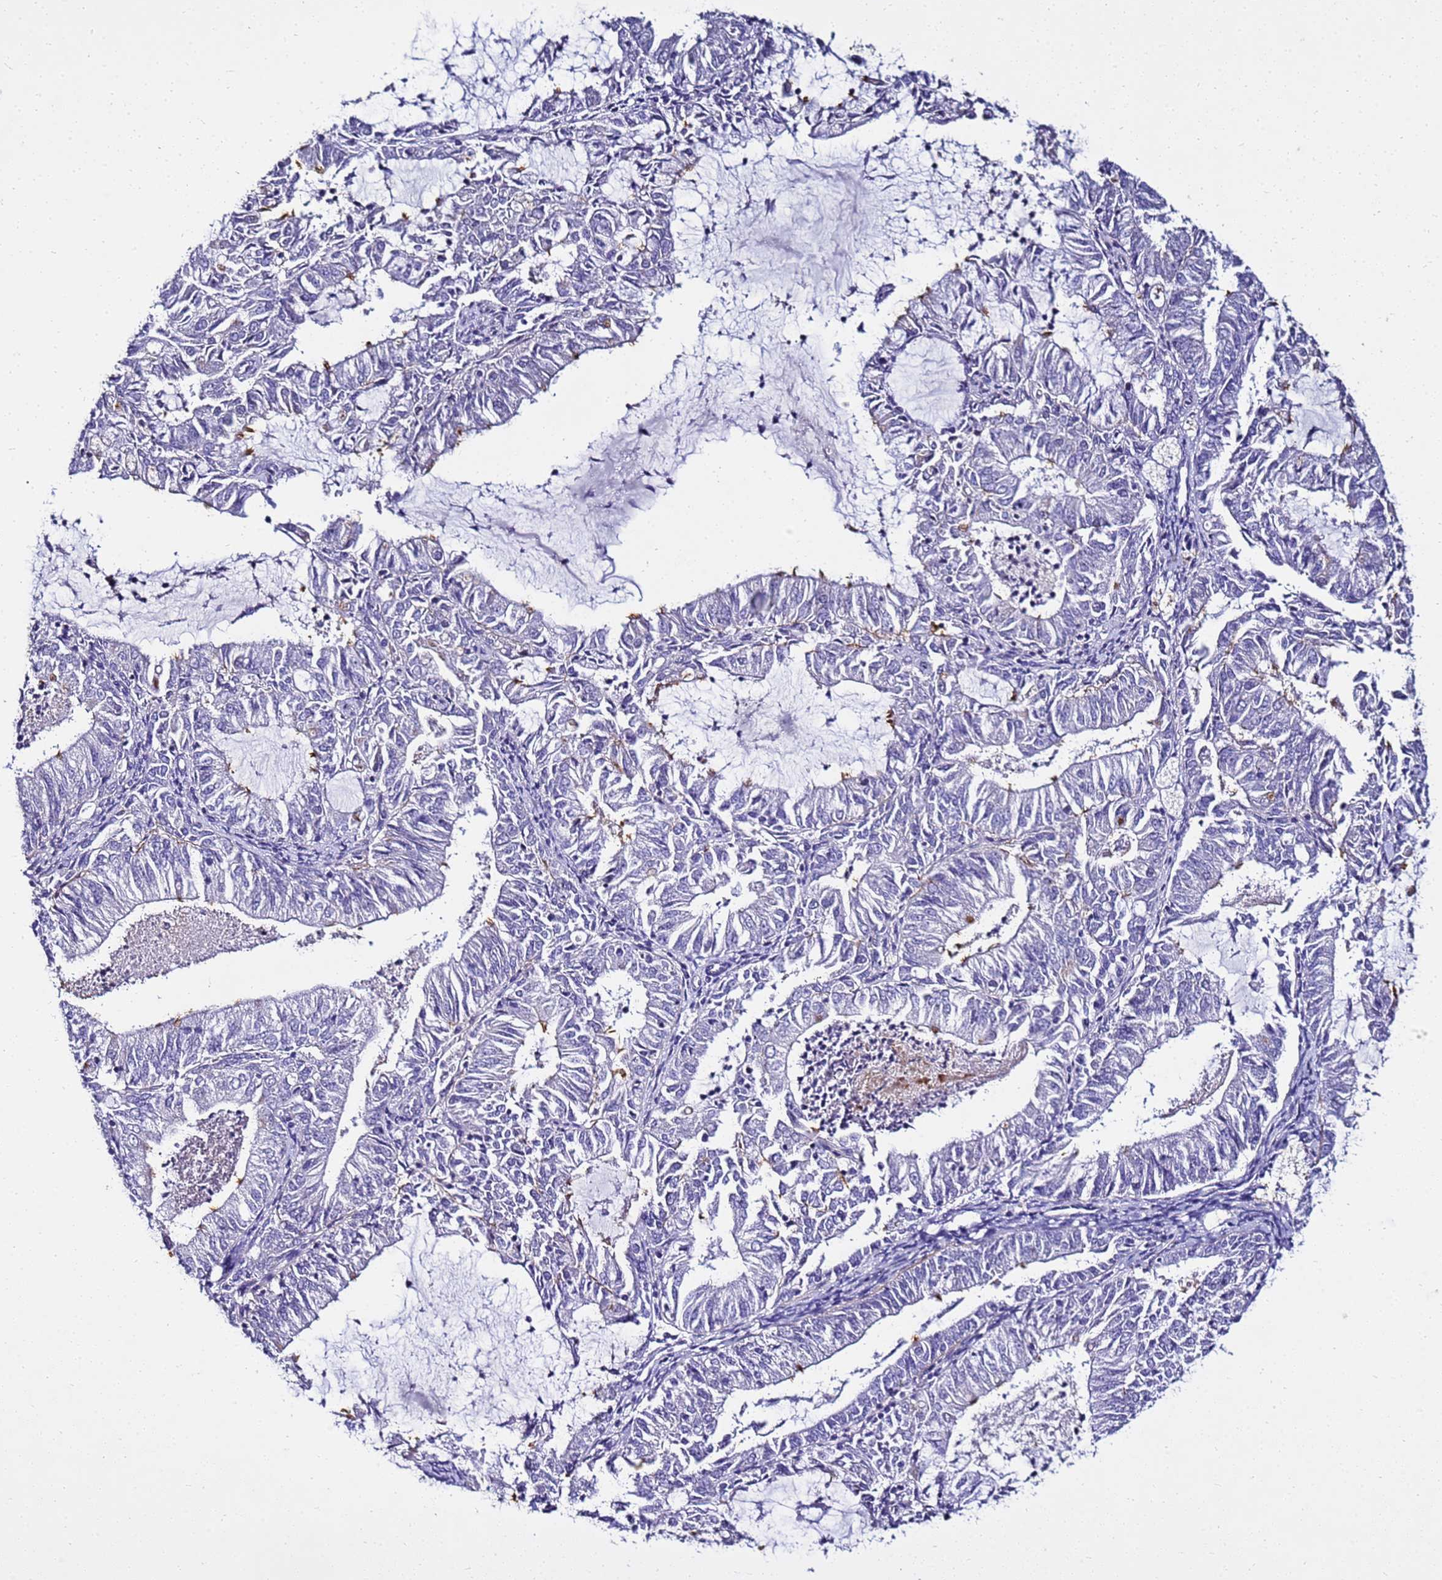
{"staining": {"intensity": "negative", "quantity": "none", "location": "none"}, "tissue": "endometrial cancer", "cell_type": "Tumor cells", "image_type": "cancer", "snomed": [{"axis": "morphology", "description": "Adenocarcinoma, NOS"}, {"axis": "topography", "description": "Endometrium"}], "caption": "IHC micrograph of neoplastic tissue: adenocarcinoma (endometrial) stained with DAB shows no significant protein expression in tumor cells. (DAB (3,3'-diaminobenzidine) immunohistochemistry visualized using brightfield microscopy, high magnification).", "gene": "FAM166B", "patient": {"sex": "female", "age": 57}}